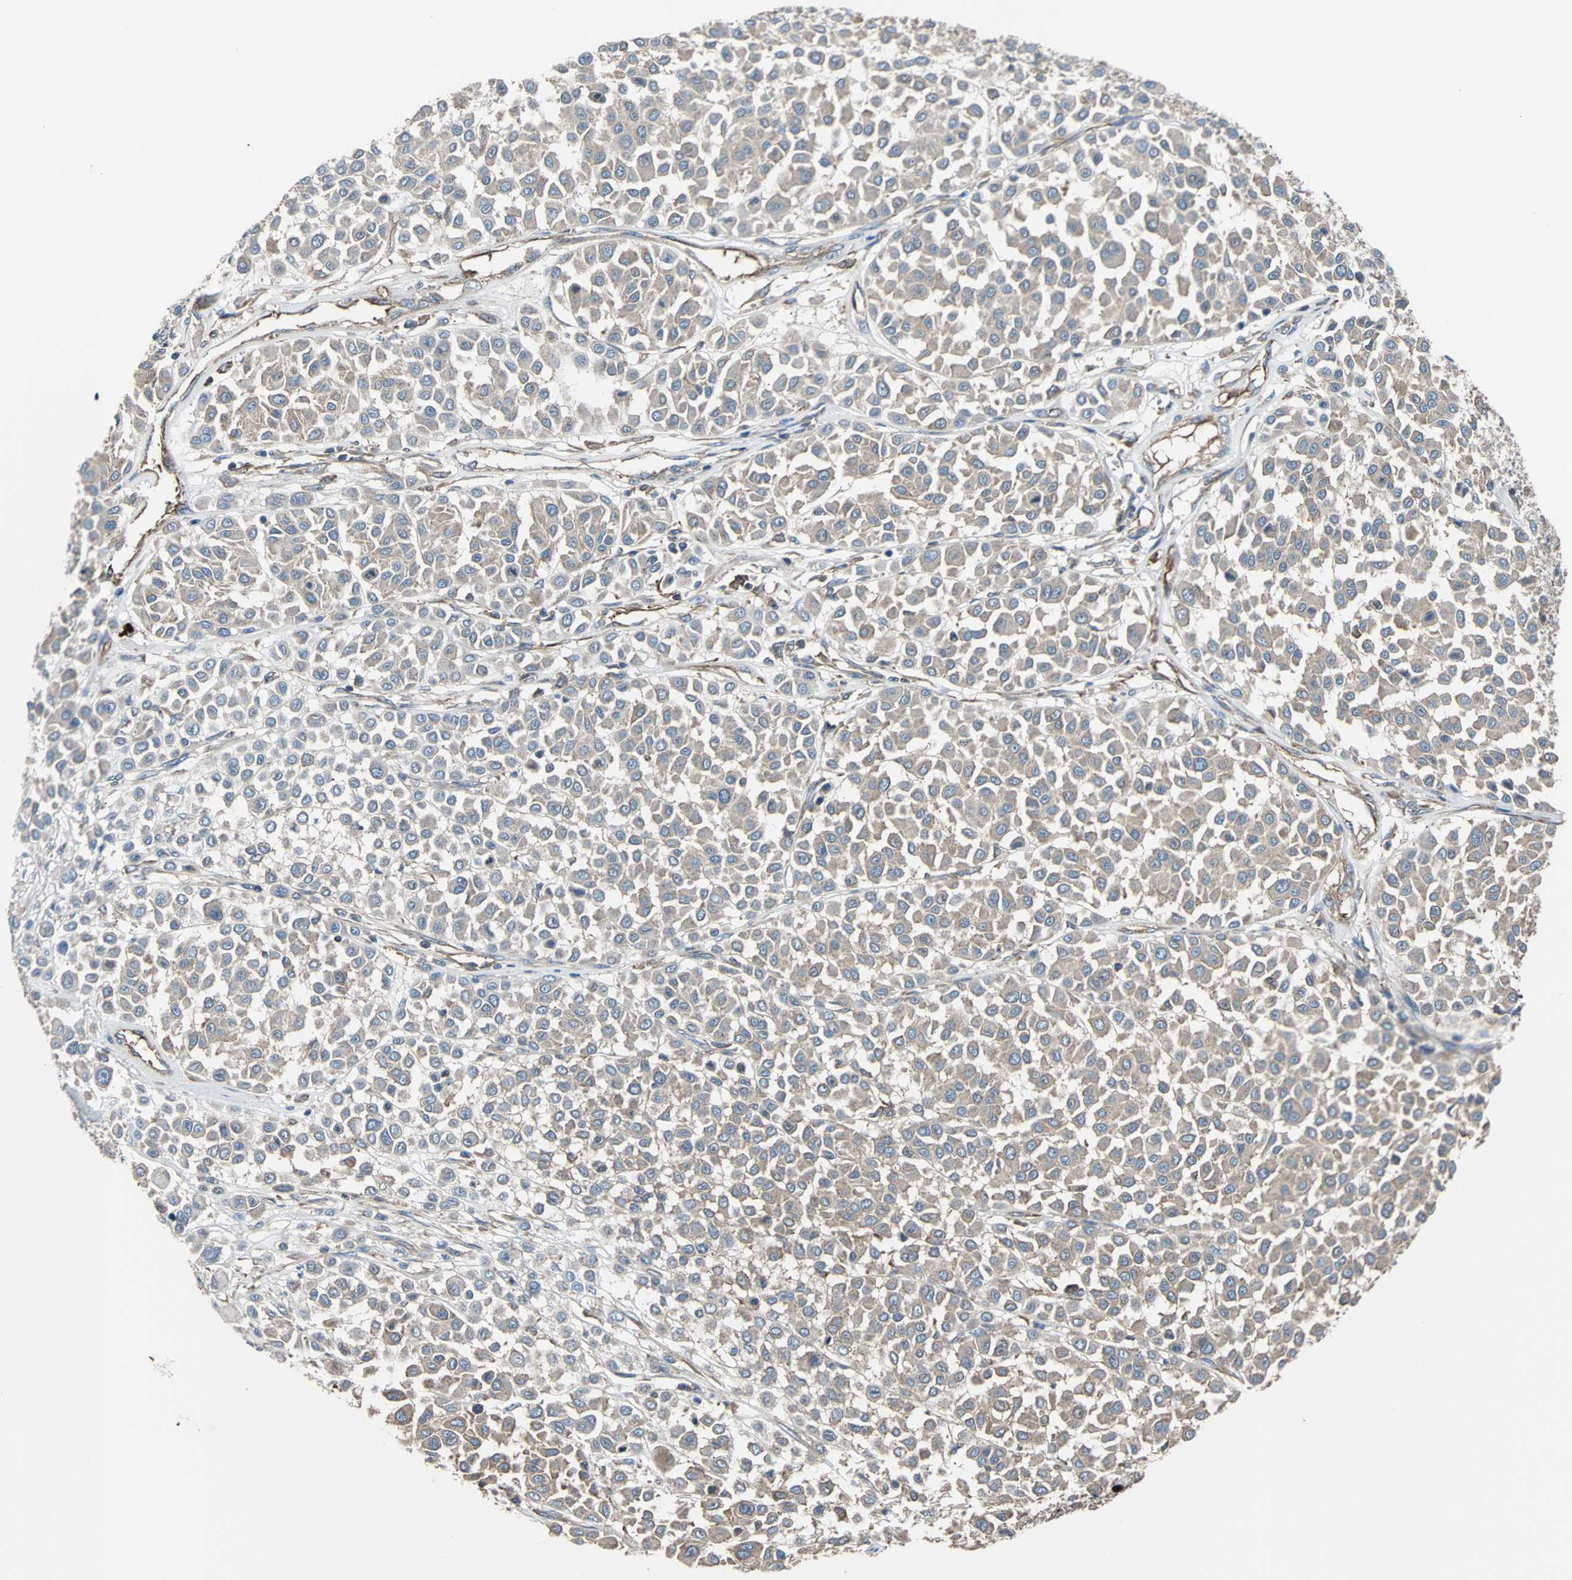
{"staining": {"intensity": "moderate", "quantity": ">75%", "location": "cytoplasmic/membranous"}, "tissue": "melanoma", "cell_type": "Tumor cells", "image_type": "cancer", "snomed": [{"axis": "morphology", "description": "Malignant melanoma, Metastatic site"}, {"axis": "topography", "description": "Soft tissue"}], "caption": "Protein staining by IHC displays moderate cytoplasmic/membranous staining in about >75% of tumor cells in malignant melanoma (metastatic site). (brown staining indicates protein expression, while blue staining denotes nuclei).", "gene": "PLCG2", "patient": {"sex": "male", "age": 41}}